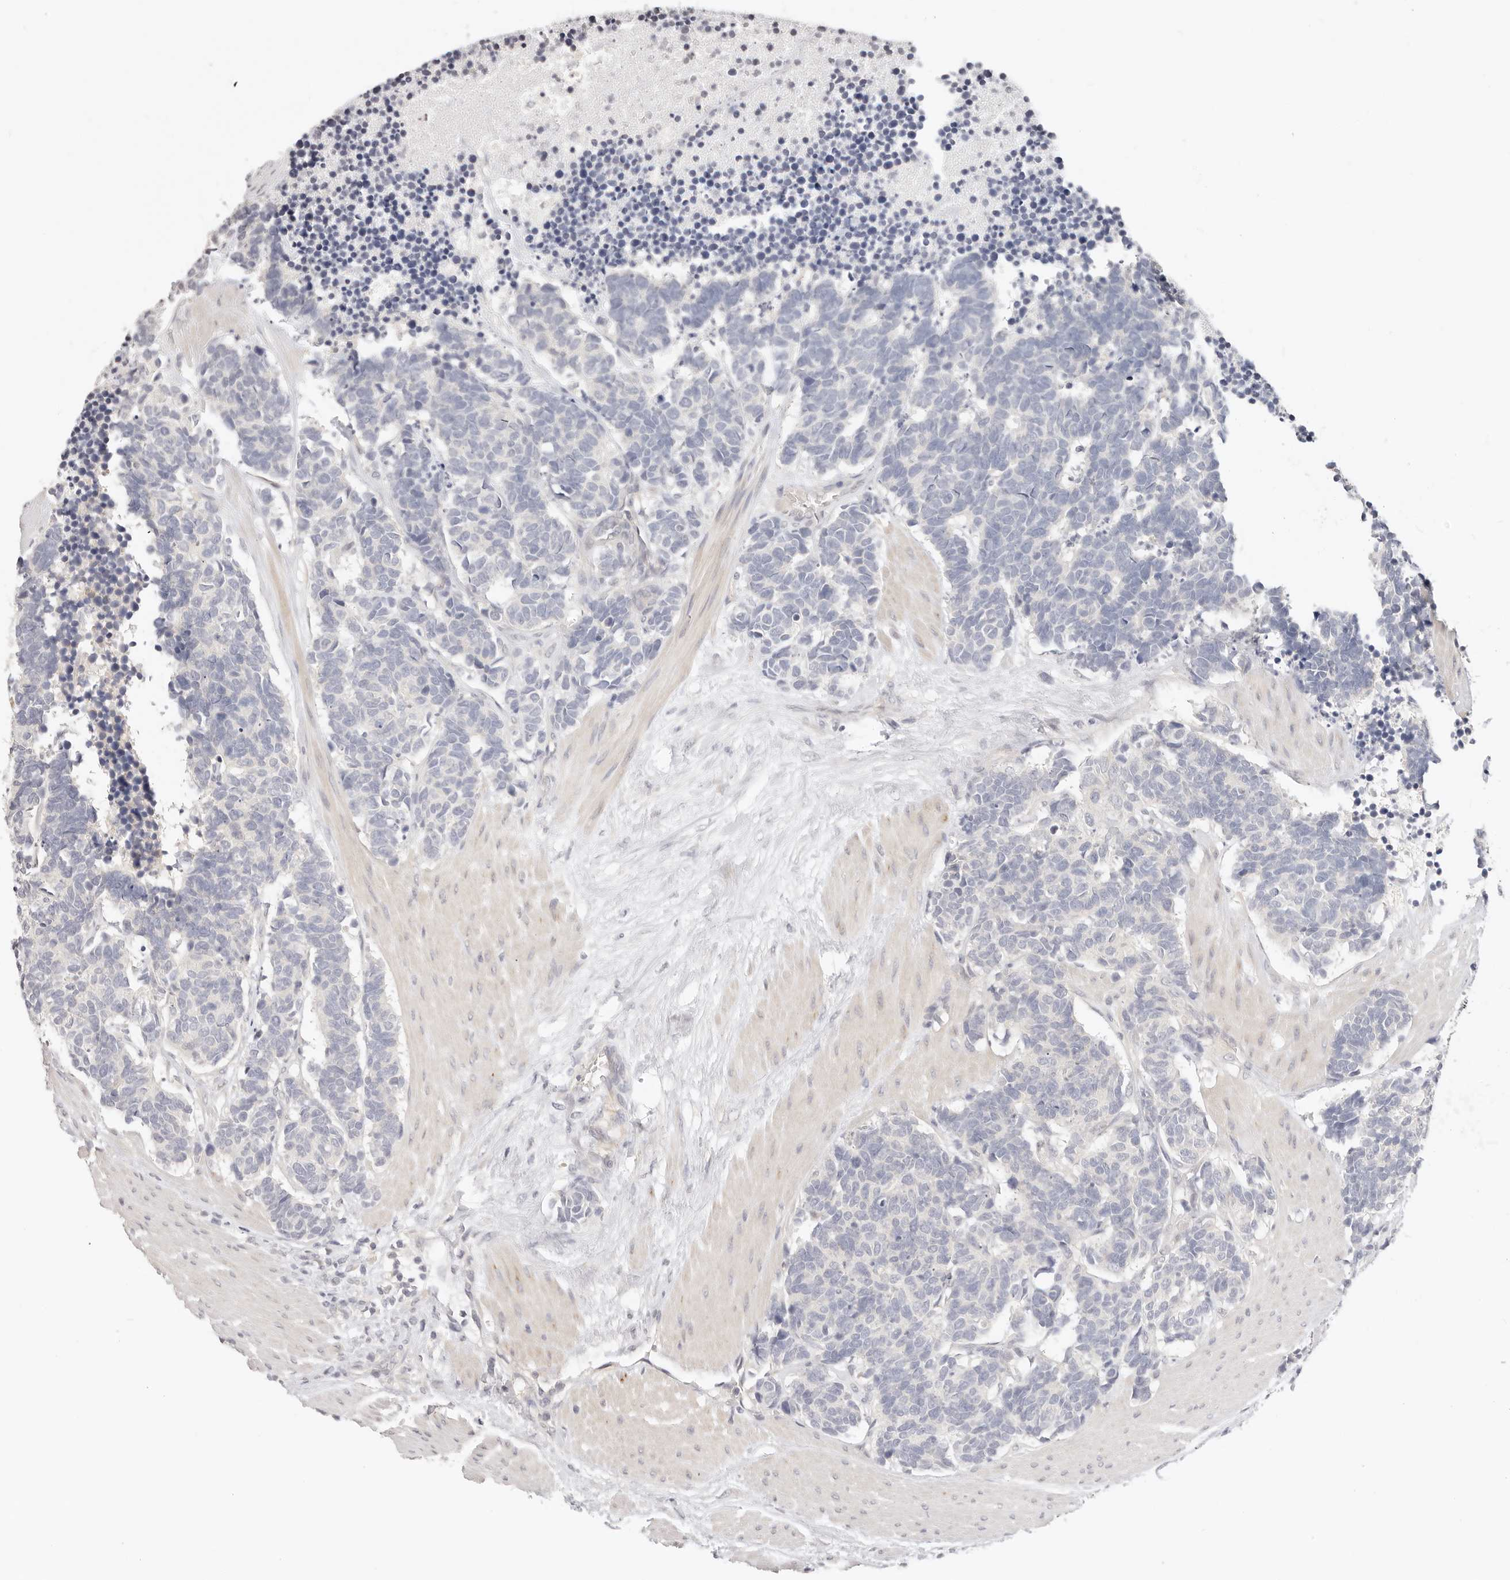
{"staining": {"intensity": "negative", "quantity": "none", "location": "none"}, "tissue": "carcinoid", "cell_type": "Tumor cells", "image_type": "cancer", "snomed": [{"axis": "morphology", "description": "Carcinoma, NOS"}, {"axis": "morphology", "description": "Carcinoid, malignant, NOS"}, {"axis": "topography", "description": "Urinary bladder"}], "caption": "Tumor cells show no significant staining in carcinoid (malignant).", "gene": "GGPS1", "patient": {"sex": "male", "age": 57}}